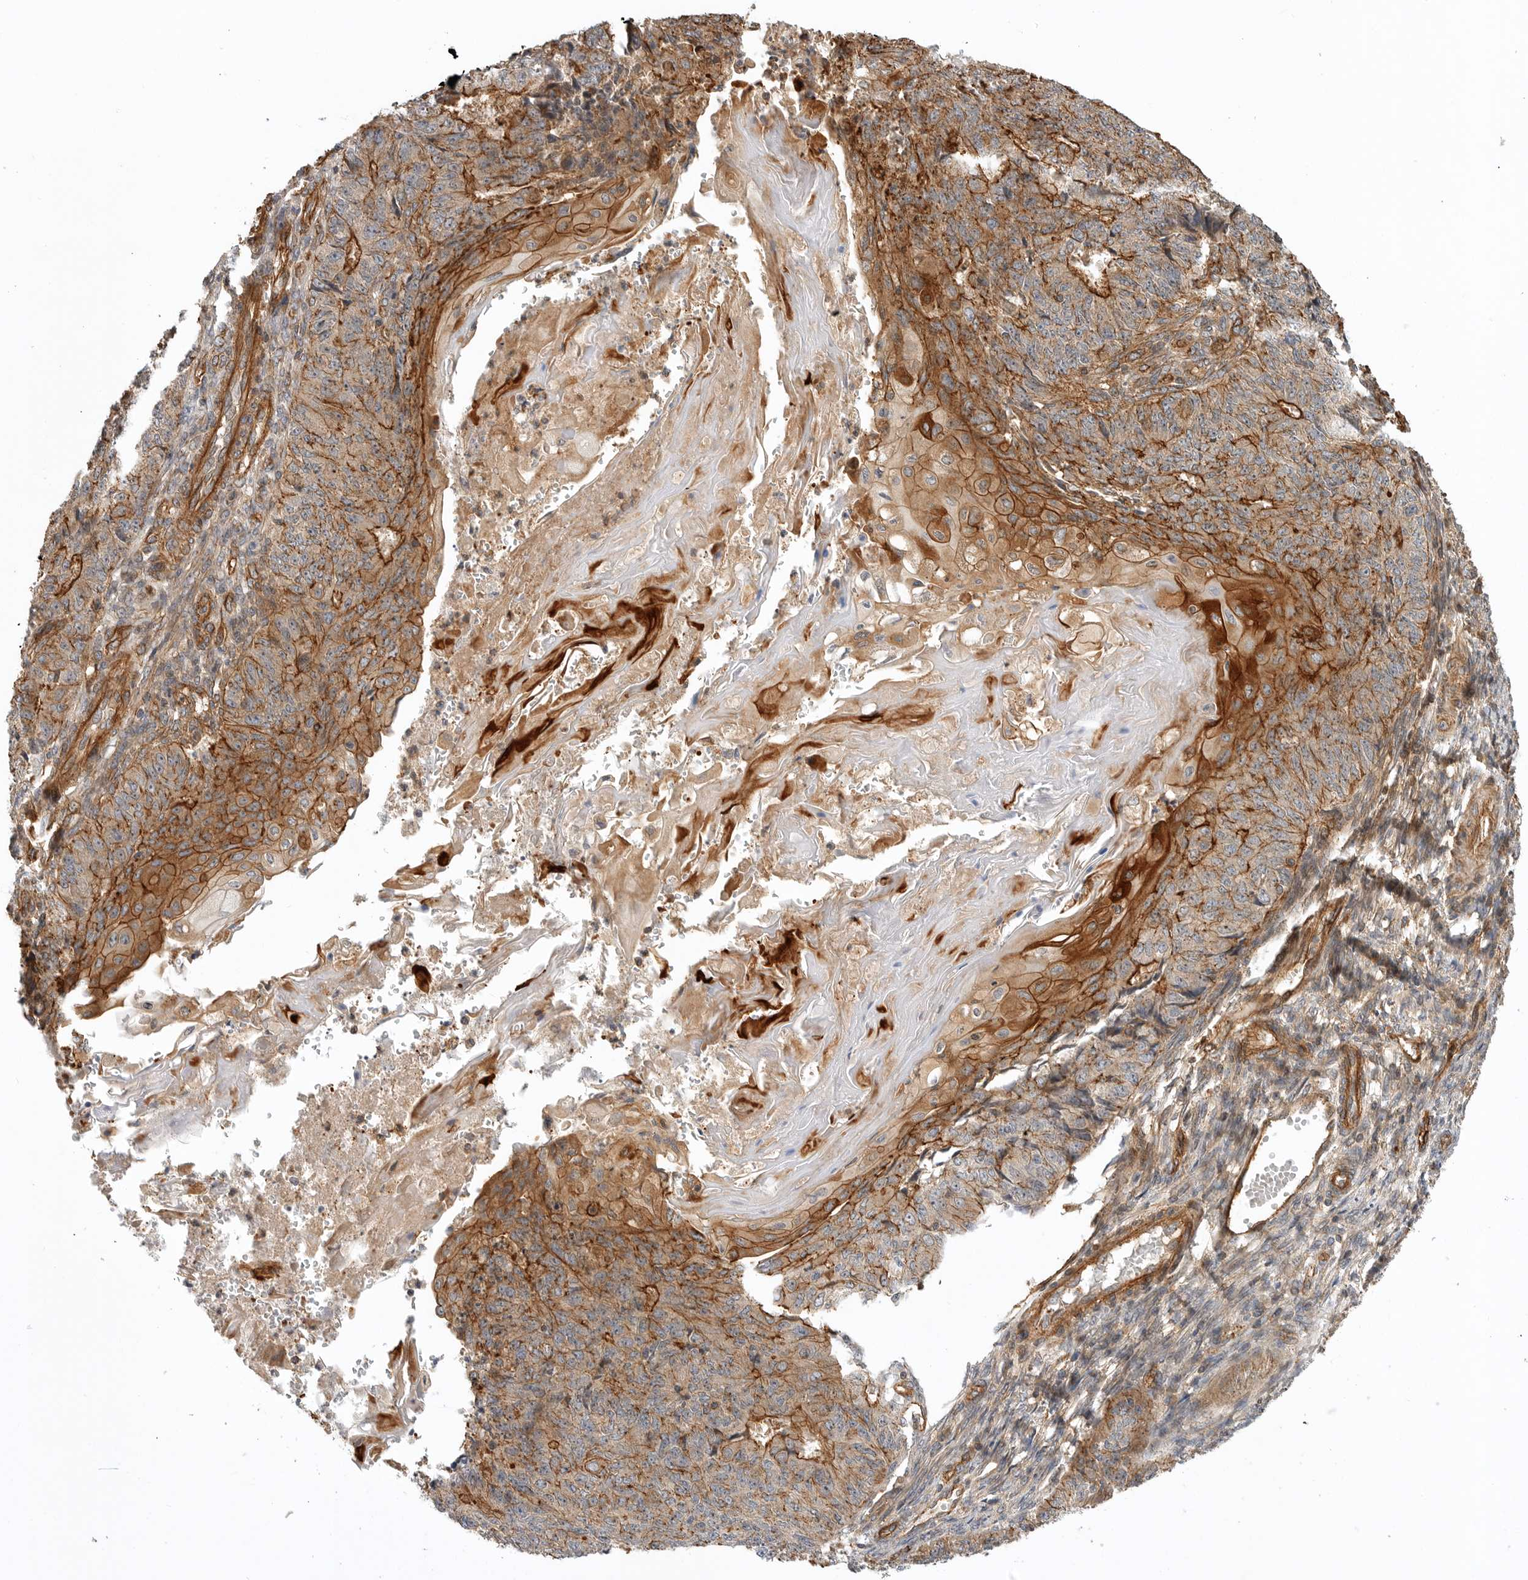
{"staining": {"intensity": "strong", "quantity": "25%-75%", "location": "cytoplasmic/membranous"}, "tissue": "endometrial cancer", "cell_type": "Tumor cells", "image_type": "cancer", "snomed": [{"axis": "morphology", "description": "Adenocarcinoma, NOS"}, {"axis": "topography", "description": "Endometrium"}], "caption": "Endometrial cancer (adenocarcinoma) tissue shows strong cytoplasmic/membranous staining in about 25%-75% of tumor cells, visualized by immunohistochemistry.", "gene": "GPATCH2", "patient": {"sex": "female", "age": 32}}